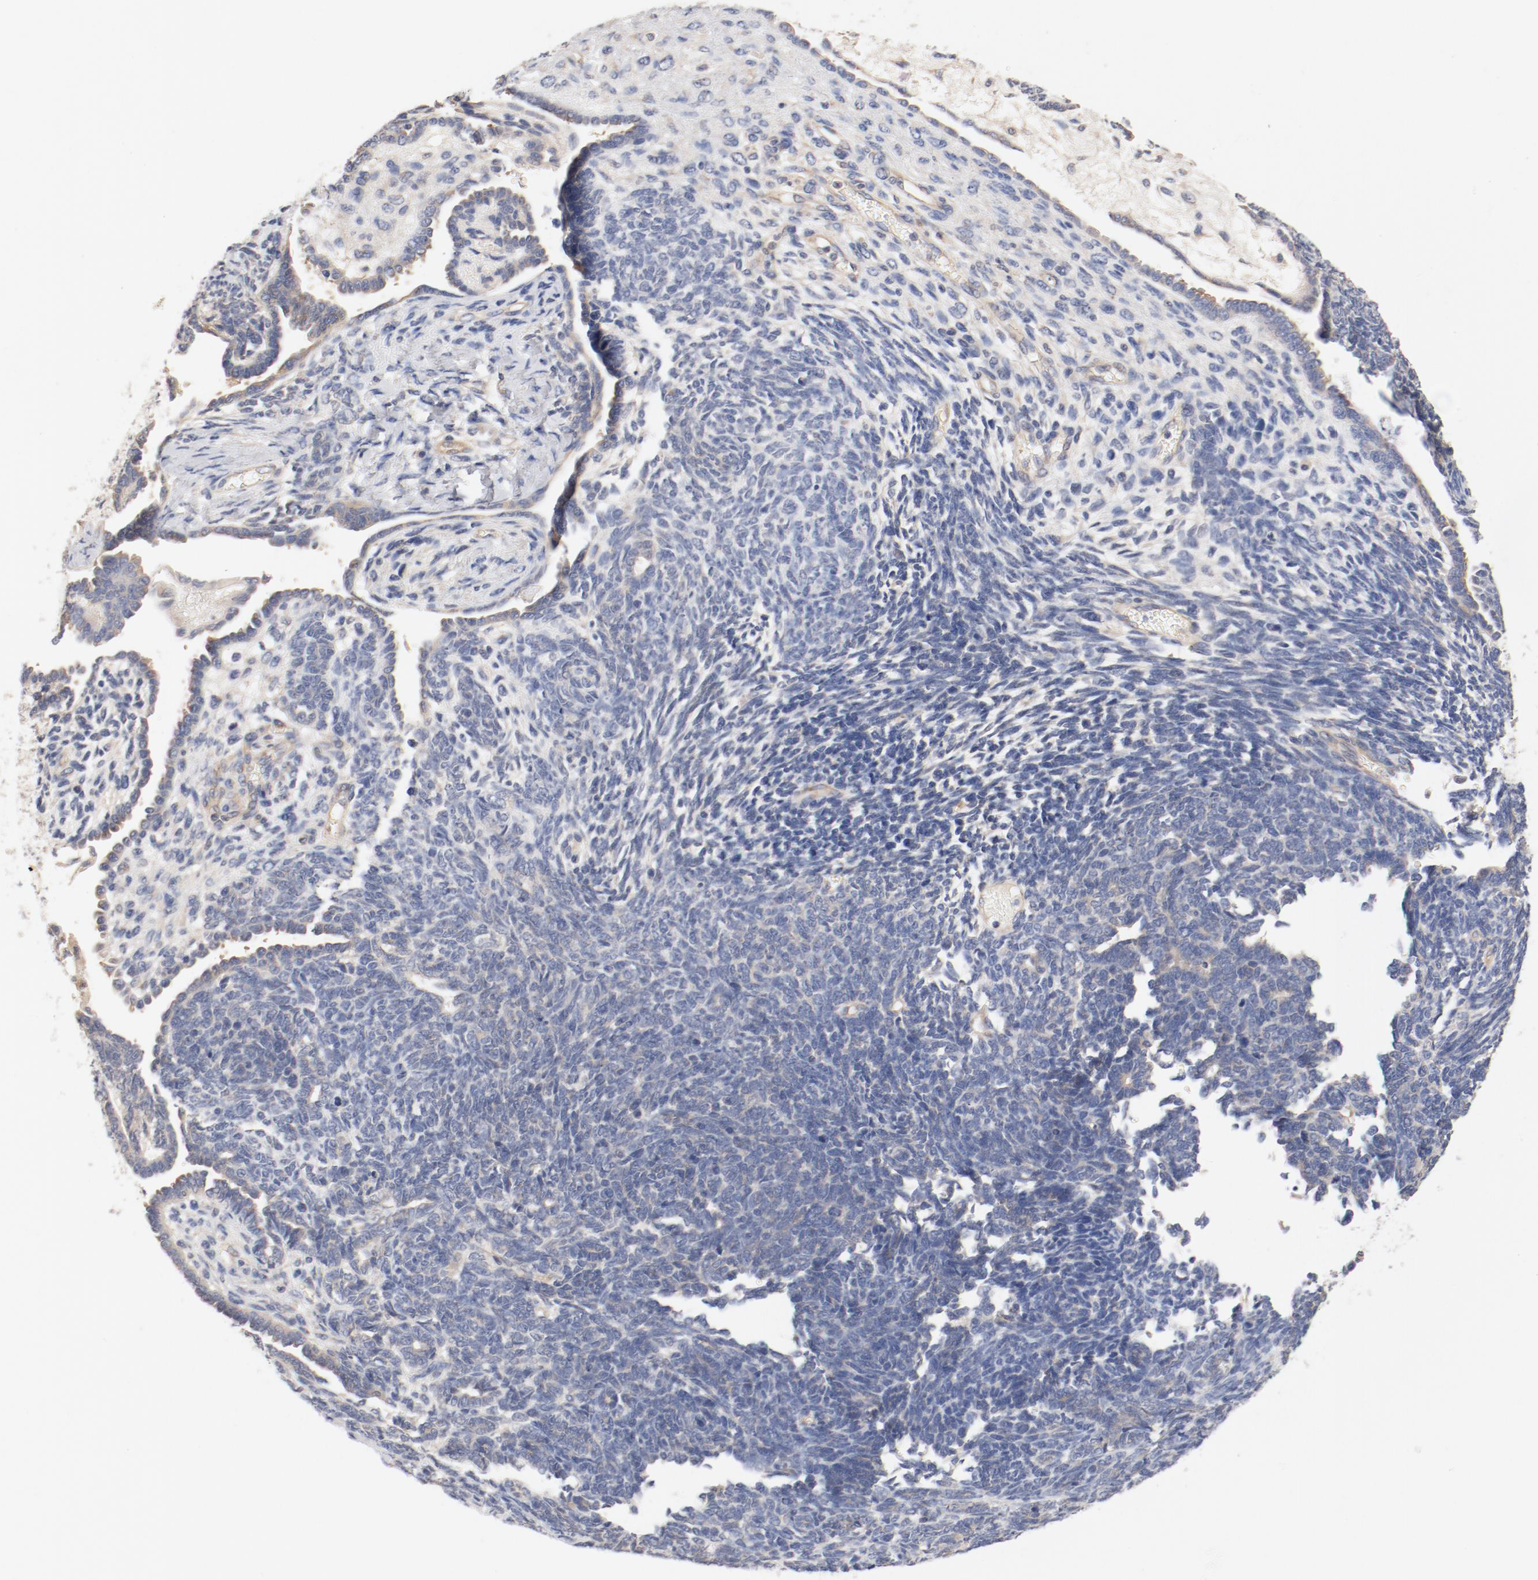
{"staining": {"intensity": "negative", "quantity": "none", "location": "none"}, "tissue": "endometrial cancer", "cell_type": "Tumor cells", "image_type": "cancer", "snomed": [{"axis": "morphology", "description": "Neoplasm, malignant, NOS"}, {"axis": "topography", "description": "Endometrium"}], "caption": "The IHC histopathology image has no significant positivity in tumor cells of endometrial malignant neoplasm tissue.", "gene": "DYNC1H1", "patient": {"sex": "female", "age": 74}}